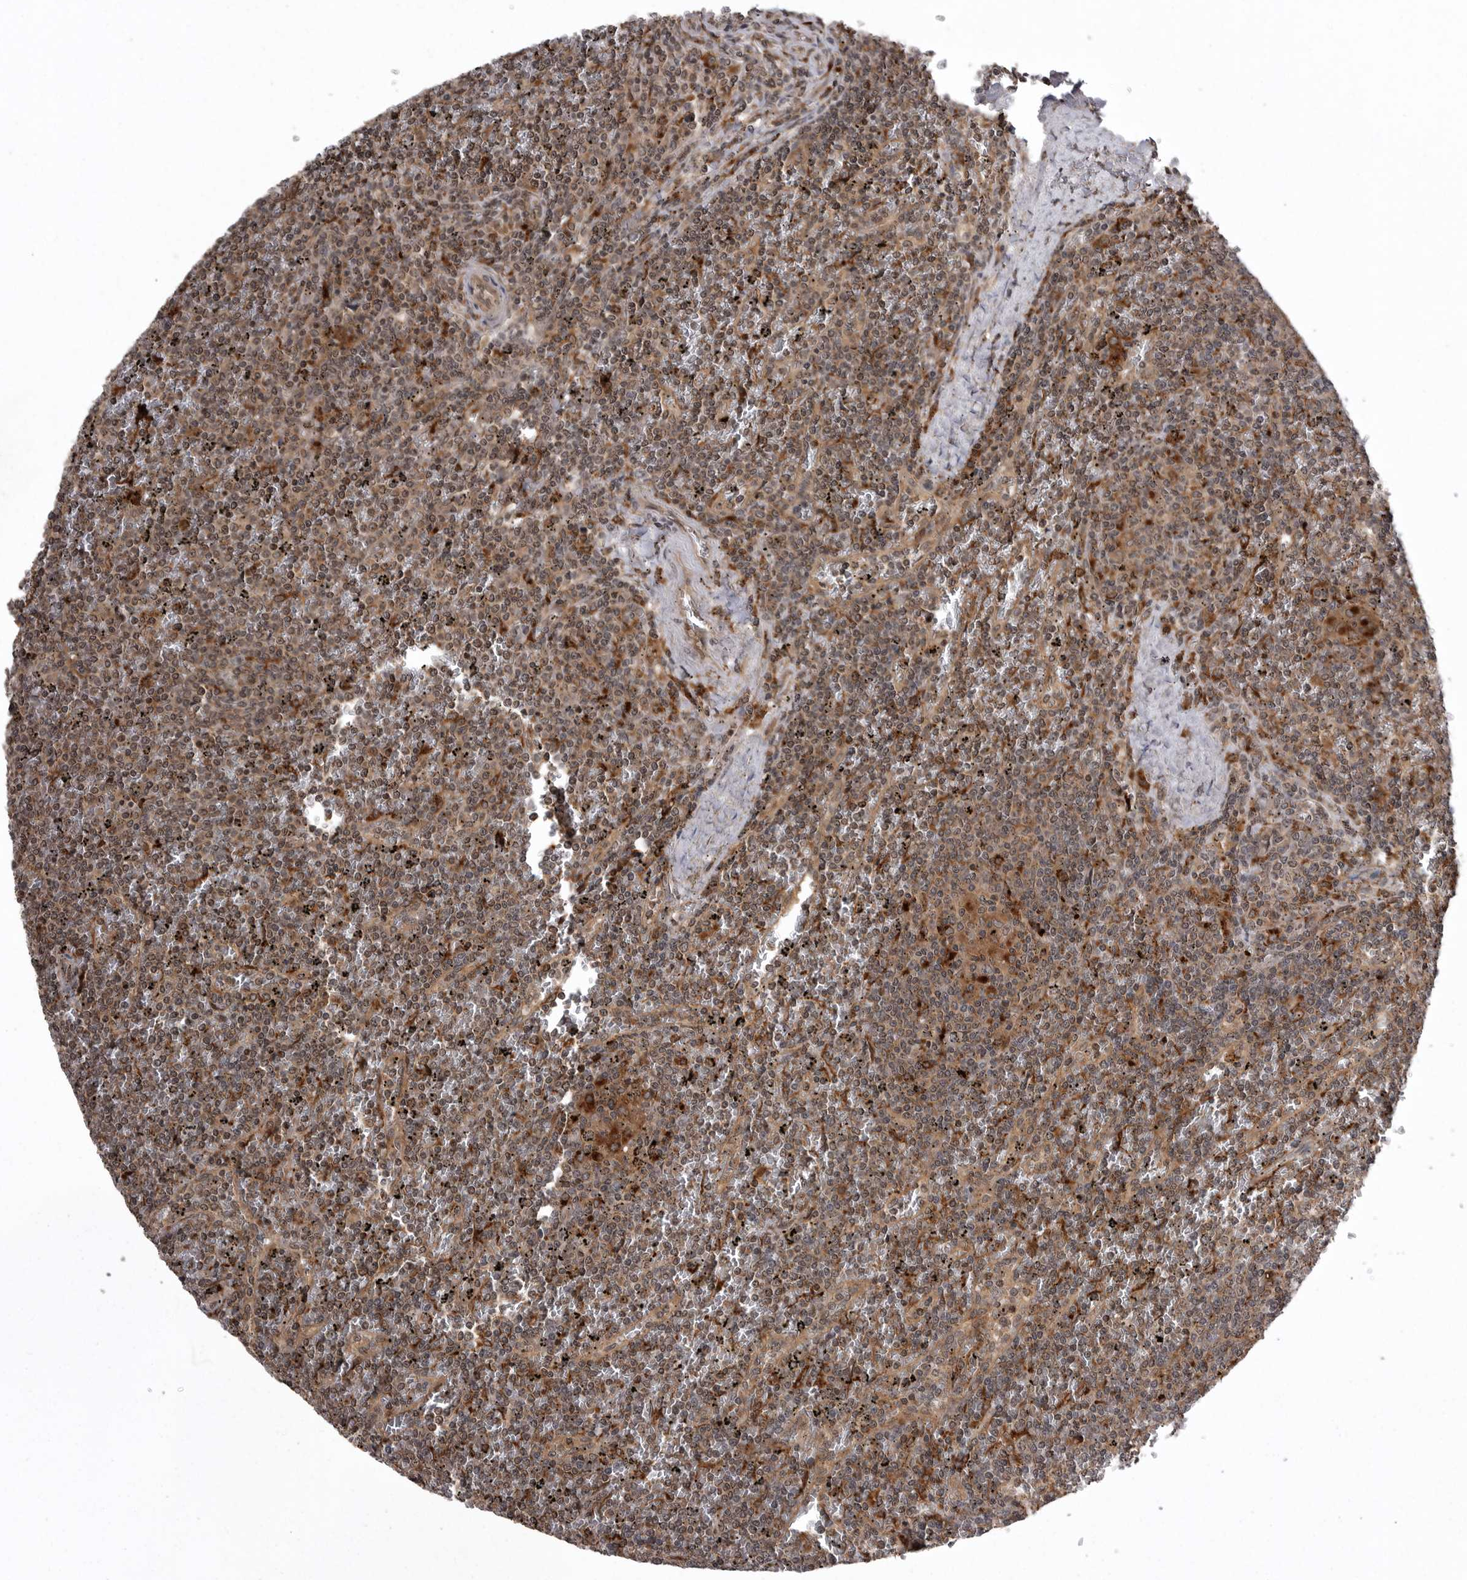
{"staining": {"intensity": "weak", "quantity": ">75%", "location": "nuclear"}, "tissue": "lymphoma", "cell_type": "Tumor cells", "image_type": "cancer", "snomed": [{"axis": "morphology", "description": "Malignant lymphoma, non-Hodgkin's type, Low grade"}, {"axis": "topography", "description": "Spleen"}], "caption": "DAB (3,3'-diaminobenzidine) immunohistochemical staining of lymphoma reveals weak nuclear protein staining in about >75% of tumor cells.", "gene": "AOAH", "patient": {"sex": "female", "age": 19}}